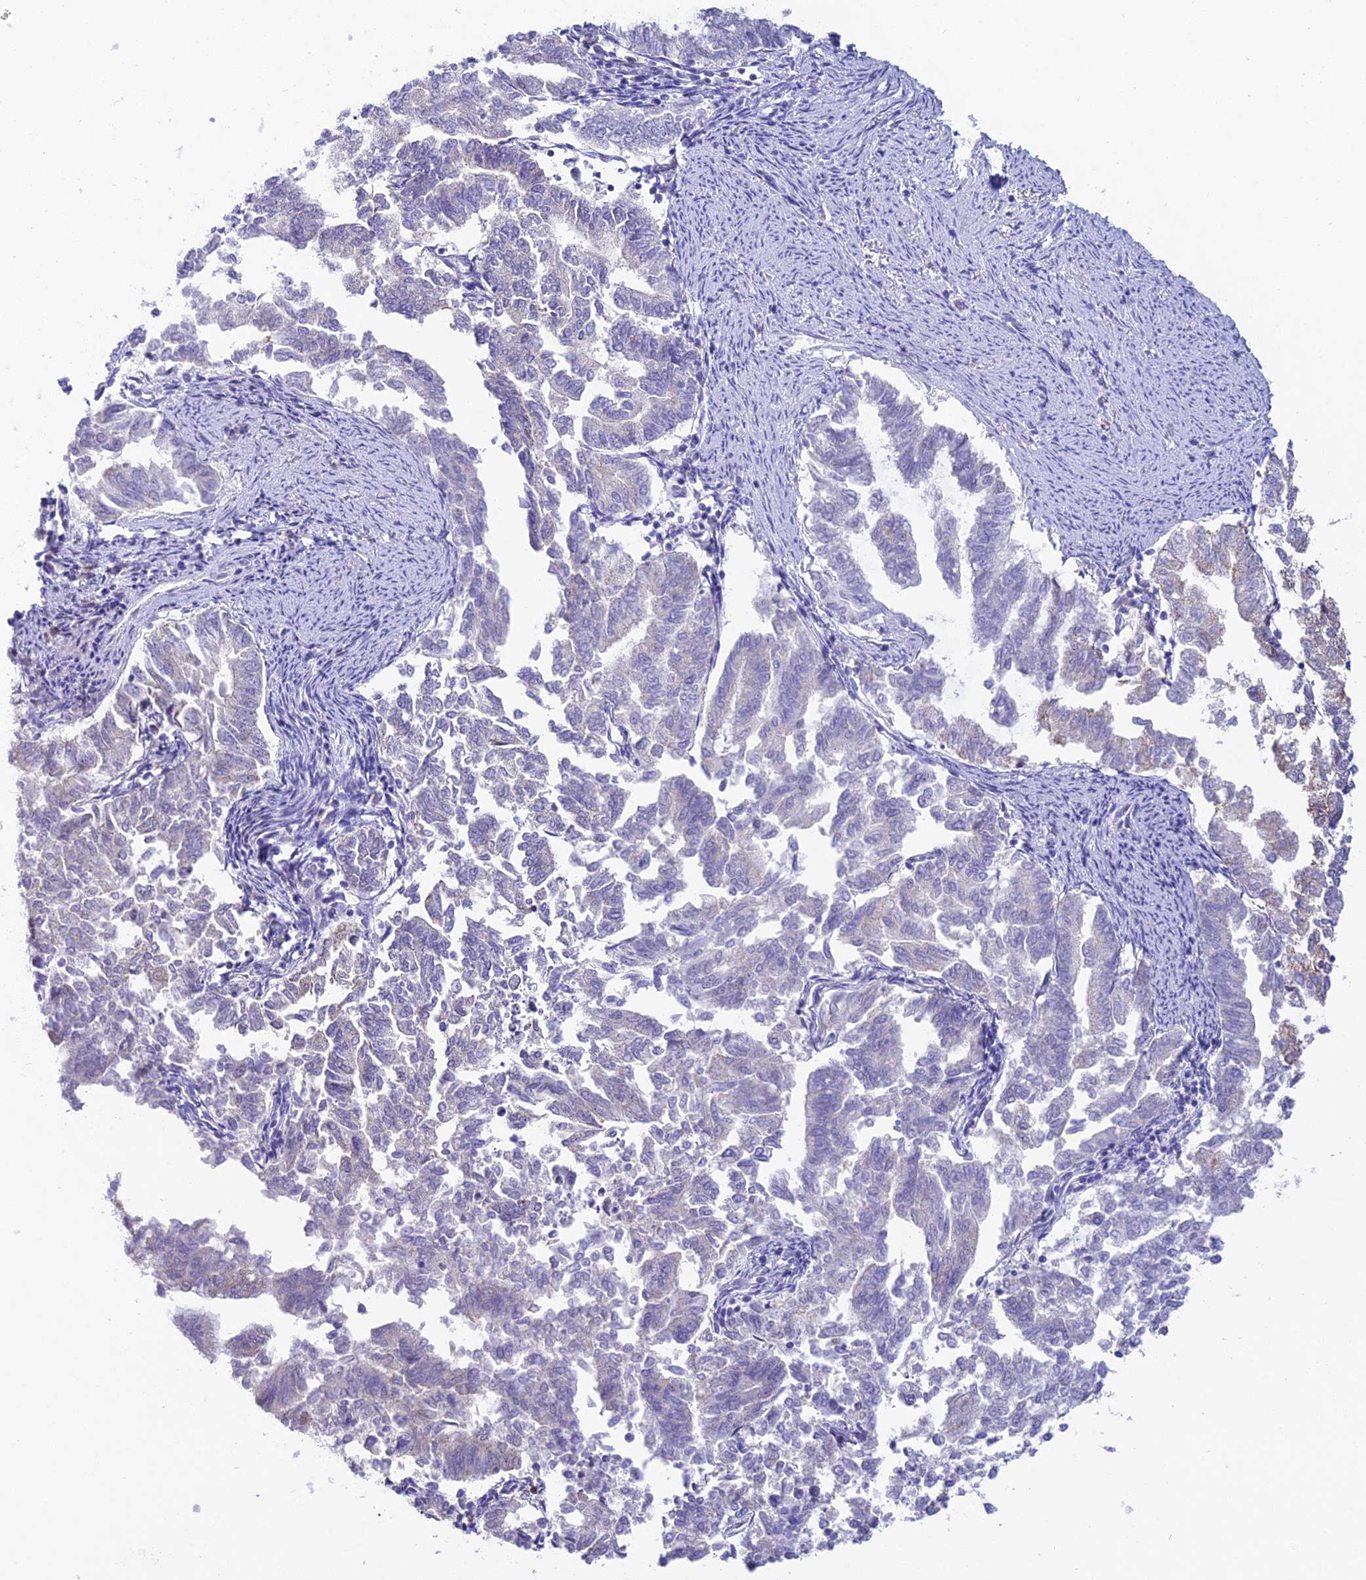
{"staining": {"intensity": "negative", "quantity": "none", "location": "none"}, "tissue": "endometrial cancer", "cell_type": "Tumor cells", "image_type": "cancer", "snomed": [{"axis": "morphology", "description": "Adenocarcinoma, NOS"}, {"axis": "topography", "description": "Endometrium"}], "caption": "Human endometrial cancer stained for a protein using immunohistochemistry displays no staining in tumor cells.", "gene": "CGB2", "patient": {"sex": "female", "age": 79}}